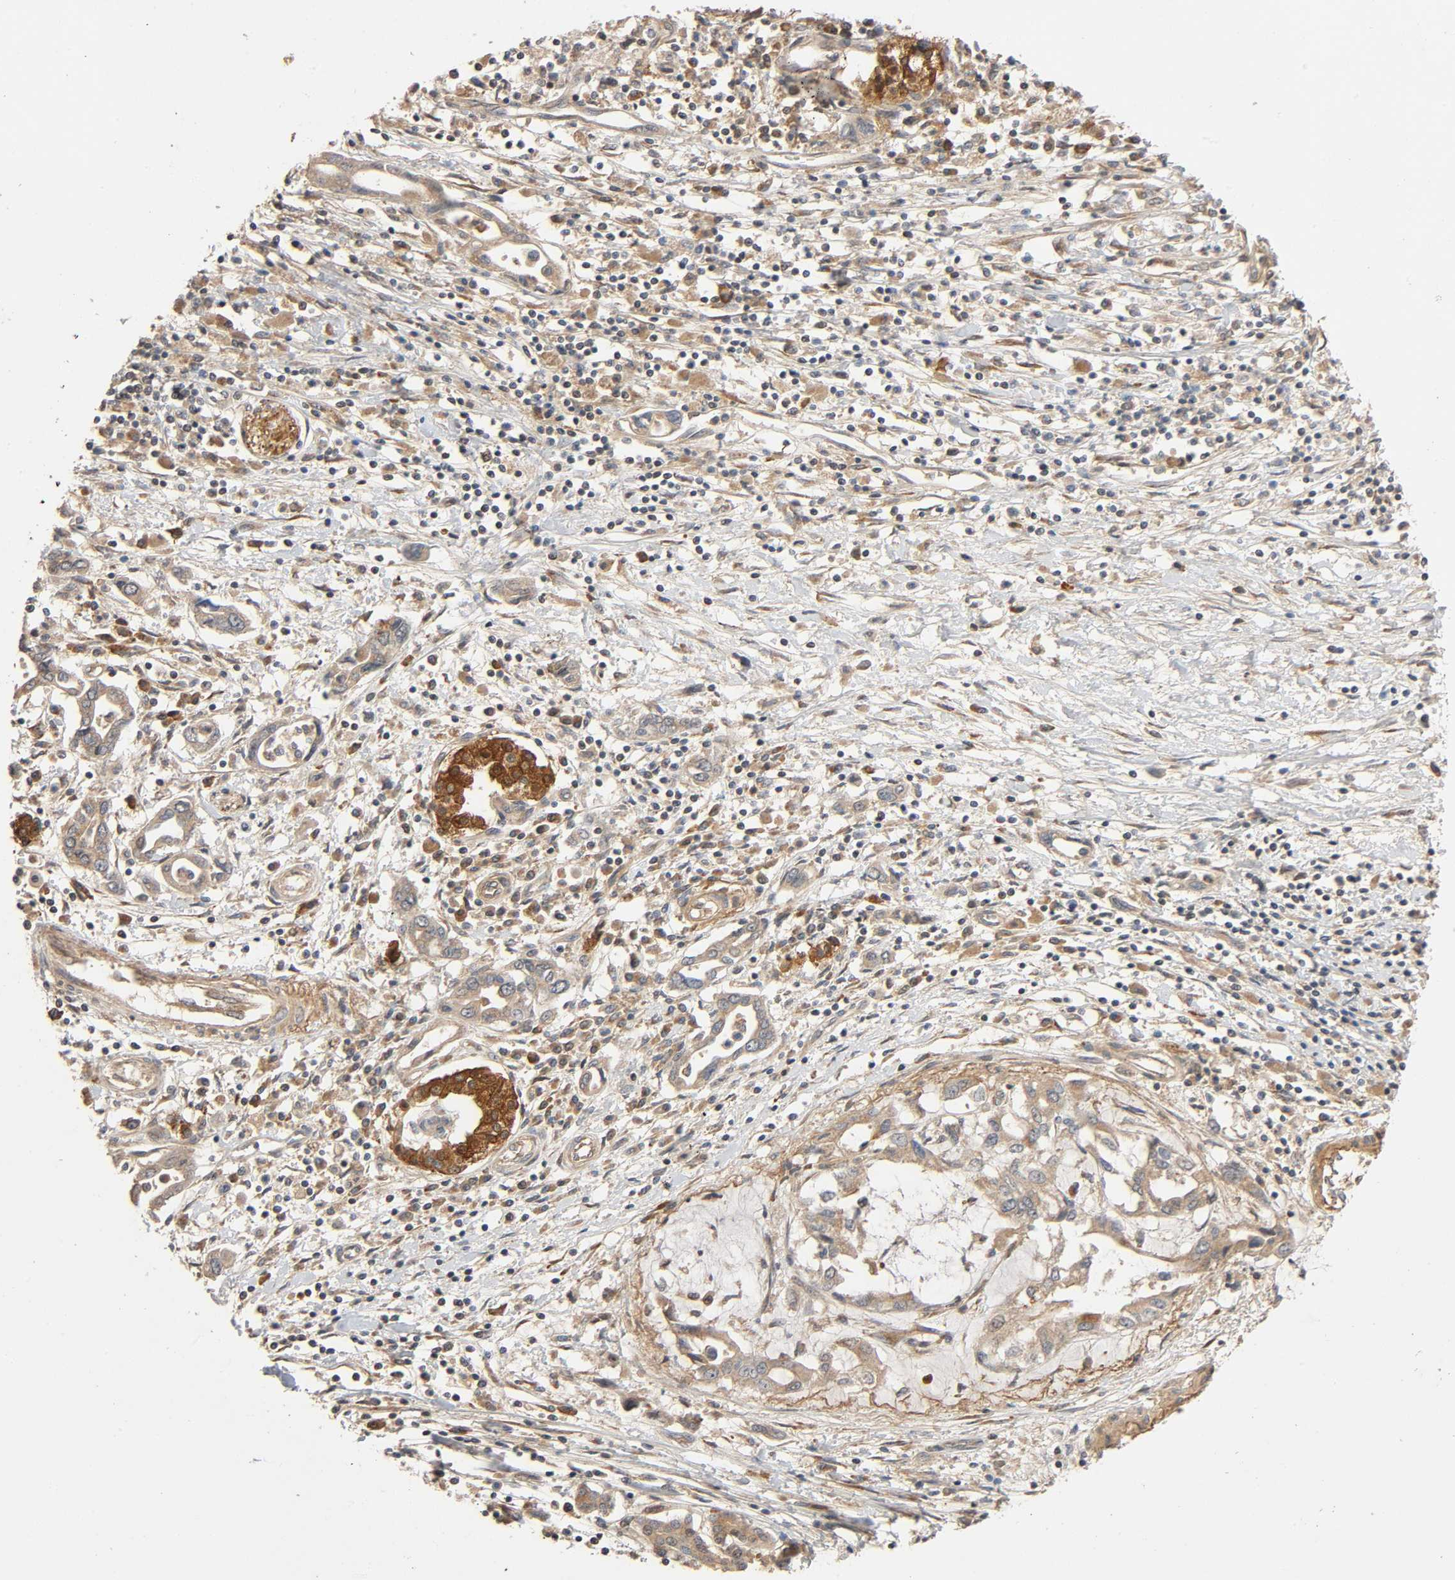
{"staining": {"intensity": "weak", "quantity": "25%-75%", "location": "cytoplasmic/membranous"}, "tissue": "pancreatic cancer", "cell_type": "Tumor cells", "image_type": "cancer", "snomed": [{"axis": "morphology", "description": "Adenocarcinoma, NOS"}, {"axis": "topography", "description": "Pancreas"}], "caption": "Immunohistochemical staining of pancreatic cancer reveals low levels of weak cytoplasmic/membranous positivity in about 25%-75% of tumor cells.", "gene": "SGSM1", "patient": {"sex": "female", "age": 57}}